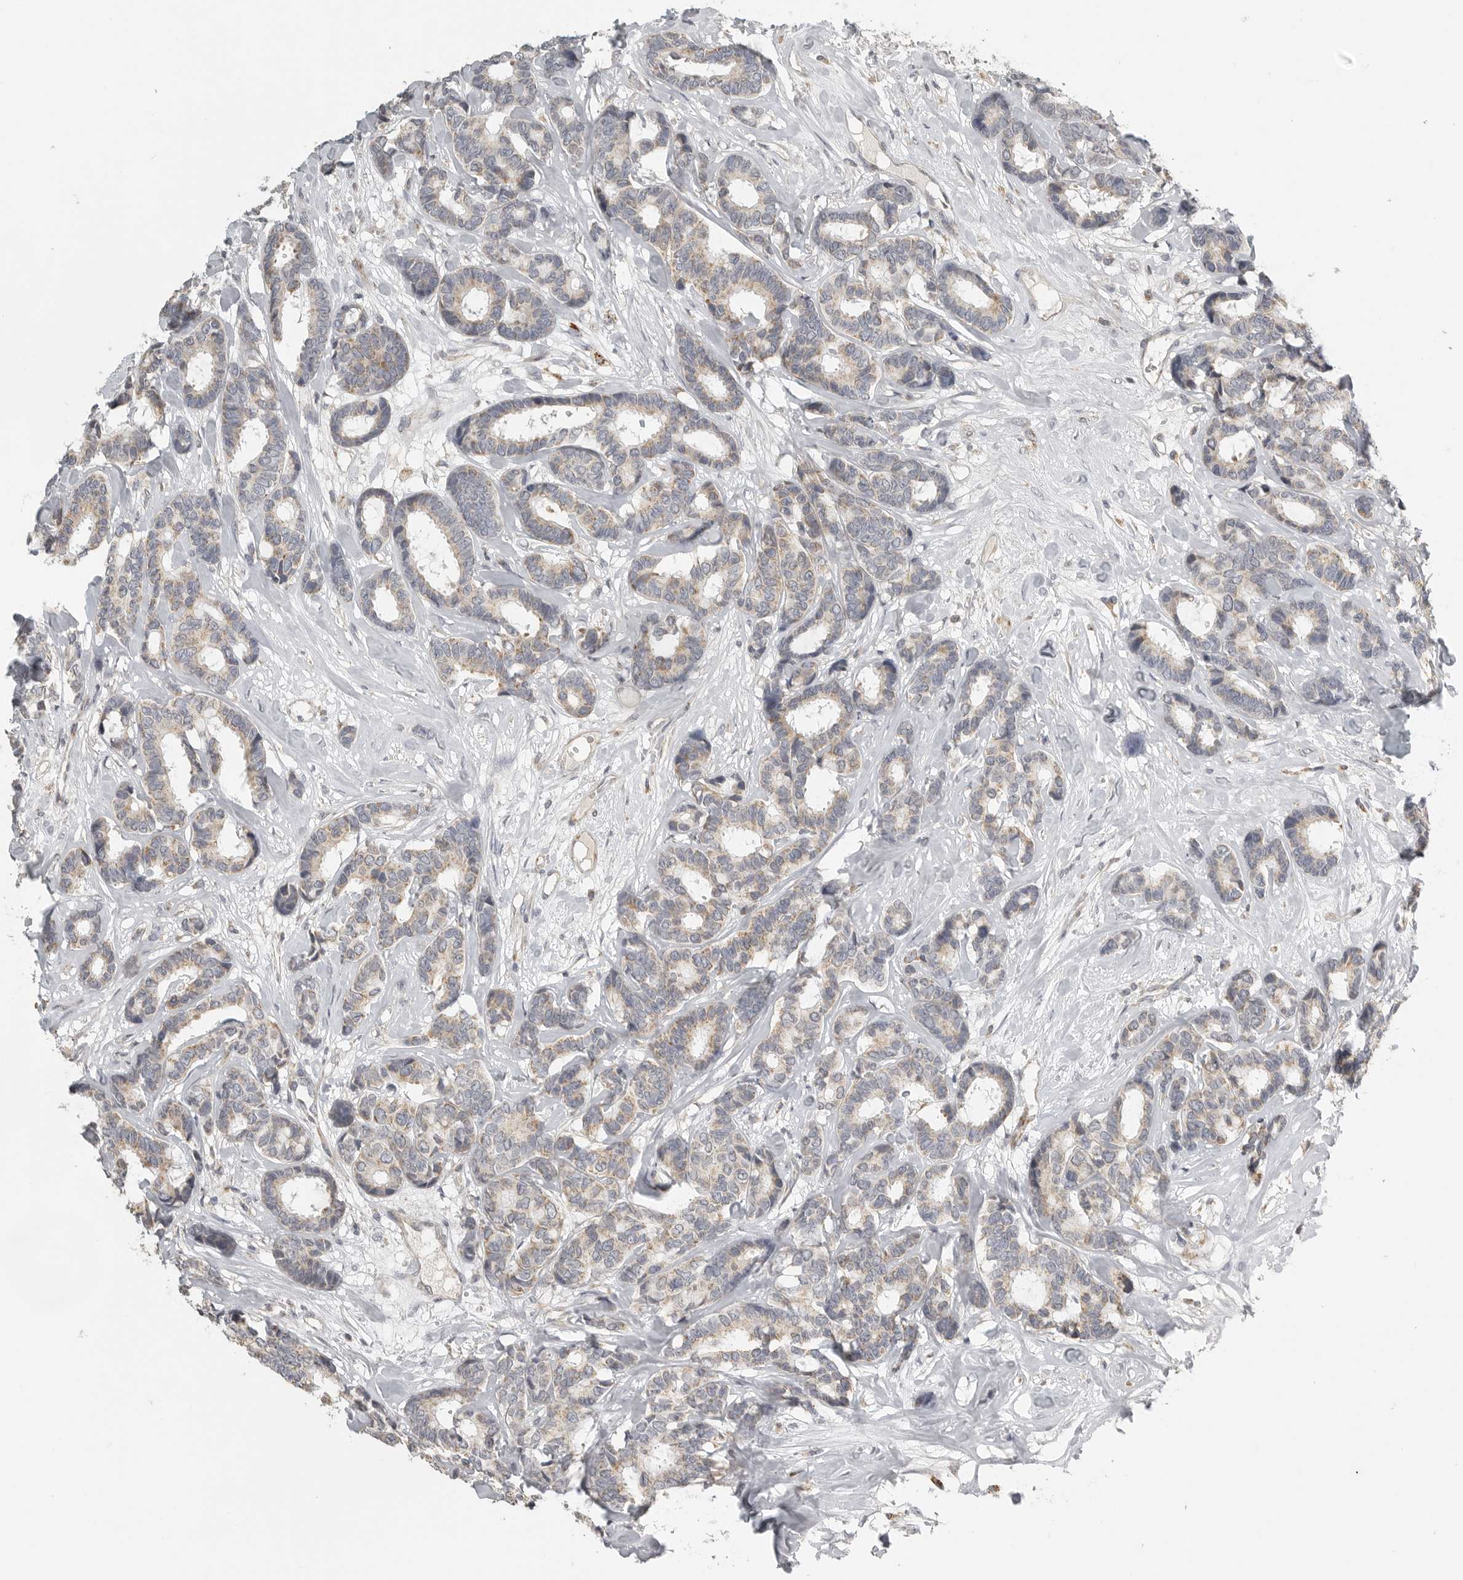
{"staining": {"intensity": "weak", "quantity": "25%-75%", "location": "cytoplasmic/membranous"}, "tissue": "breast cancer", "cell_type": "Tumor cells", "image_type": "cancer", "snomed": [{"axis": "morphology", "description": "Duct carcinoma"}, {"axis": "topography", "description": "Breast"}], "caption": "Protein staining reveals weak cytoplasmic/membranous expression in approximately 25%-75% of tumor cells in breast infiltrating ductal carcinoma.", "gene": "RXFP3", "patient": {"sex": "female", "age": 87}}